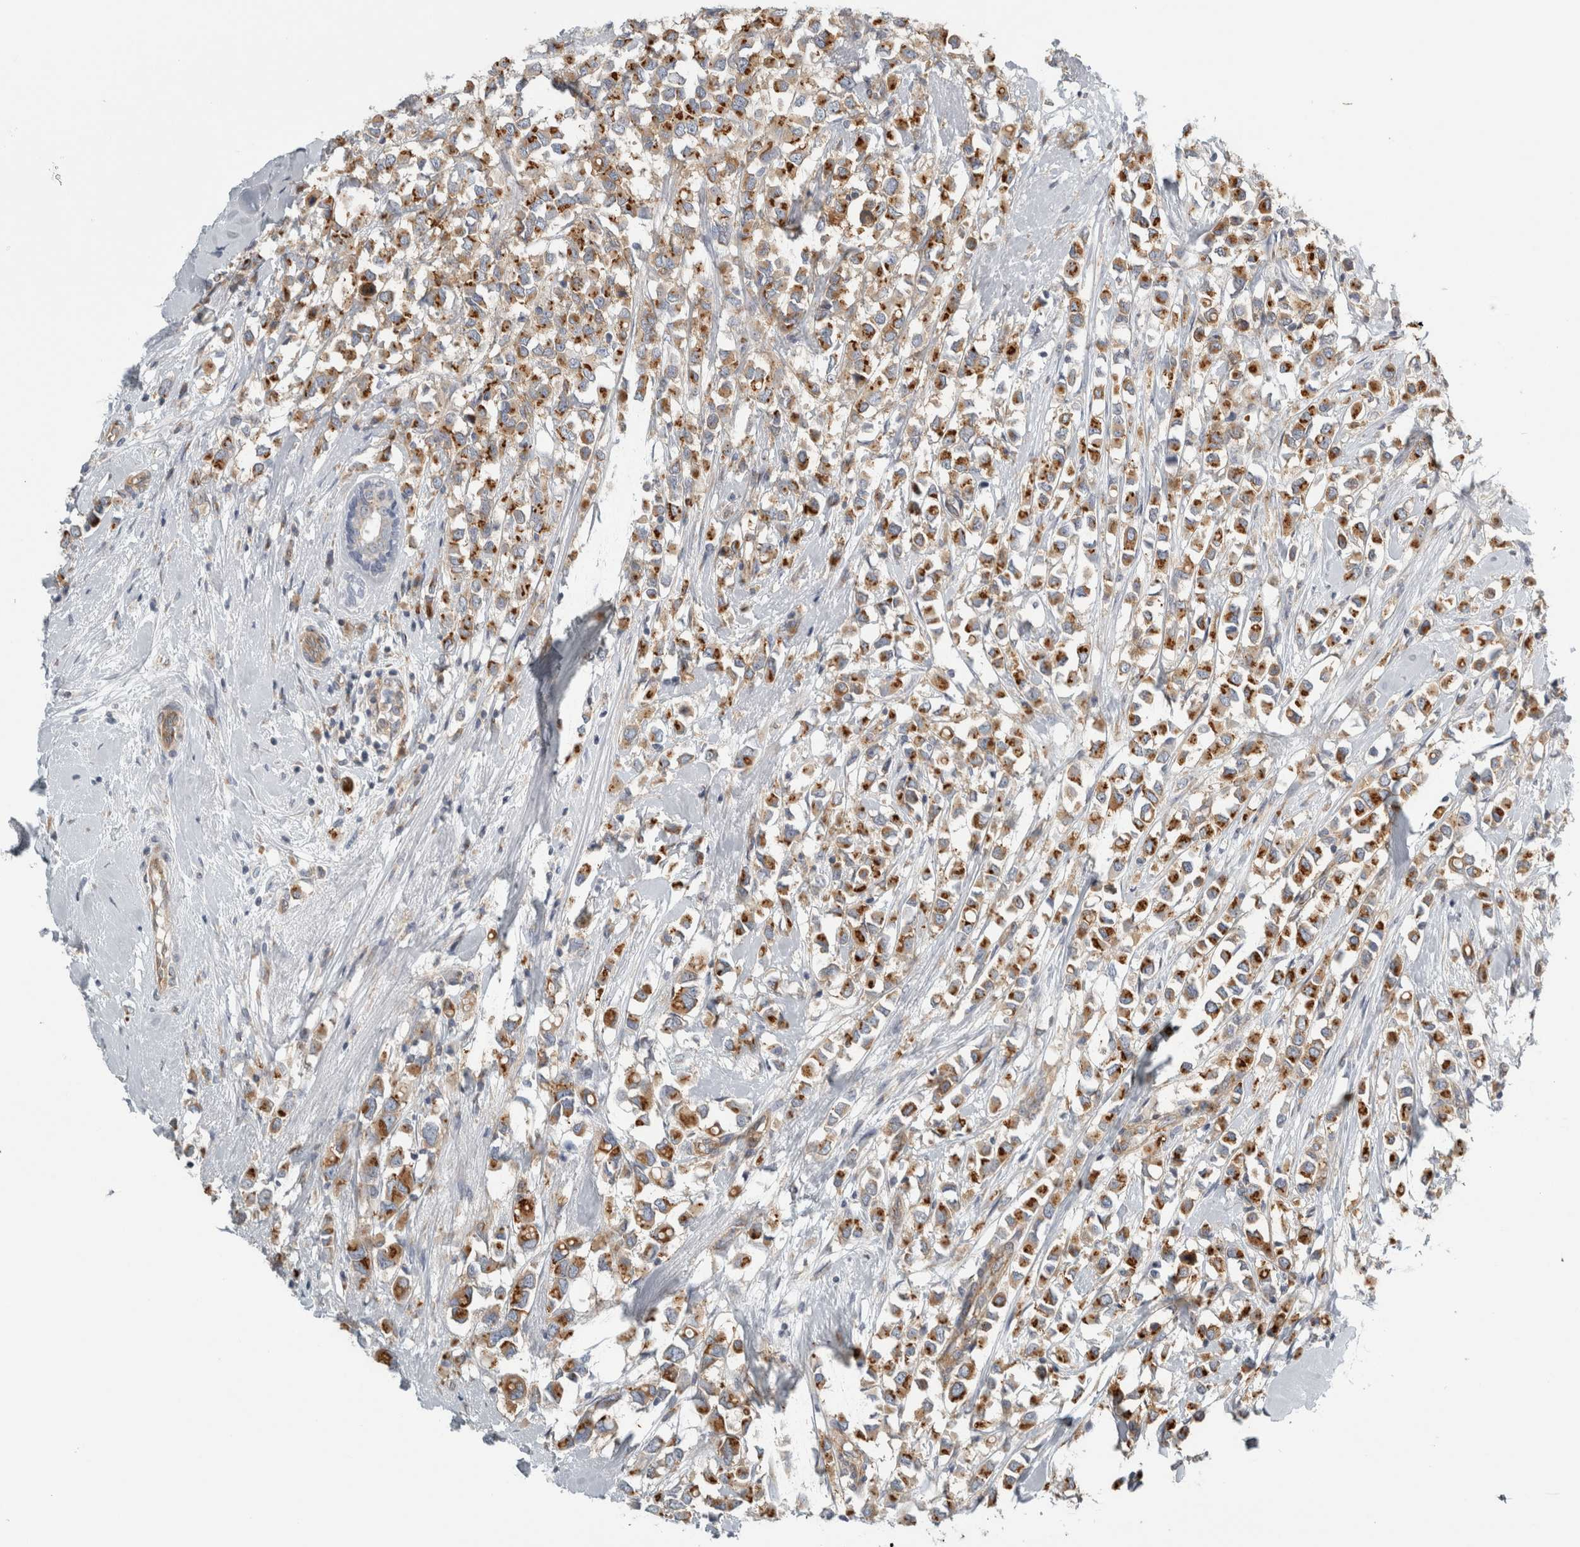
{"staining": {"intensity": "moderate", "quantity": ">75%", "location": "cytoplasmic/membranous"}, "tissue": "breast cancer", "cell_type": "Tumor cells", "image_type": "cancer", "snomed": [{"axis": "morphology", "description": "Duct carcinoma"}, {"axis": "topography", "description": "Breast"}], "caption": "Protein analysis of infiltrating ductal carcinoma (breast) tissue demonstrates moderate cytoplasmic/membranous positivity in approximately >75% of tumor cells. (brown staining indicates protein expression, while blue staining denotes nuclei).", "gene": "PEX6", "patient": {"sex": "female", "age": 61}}